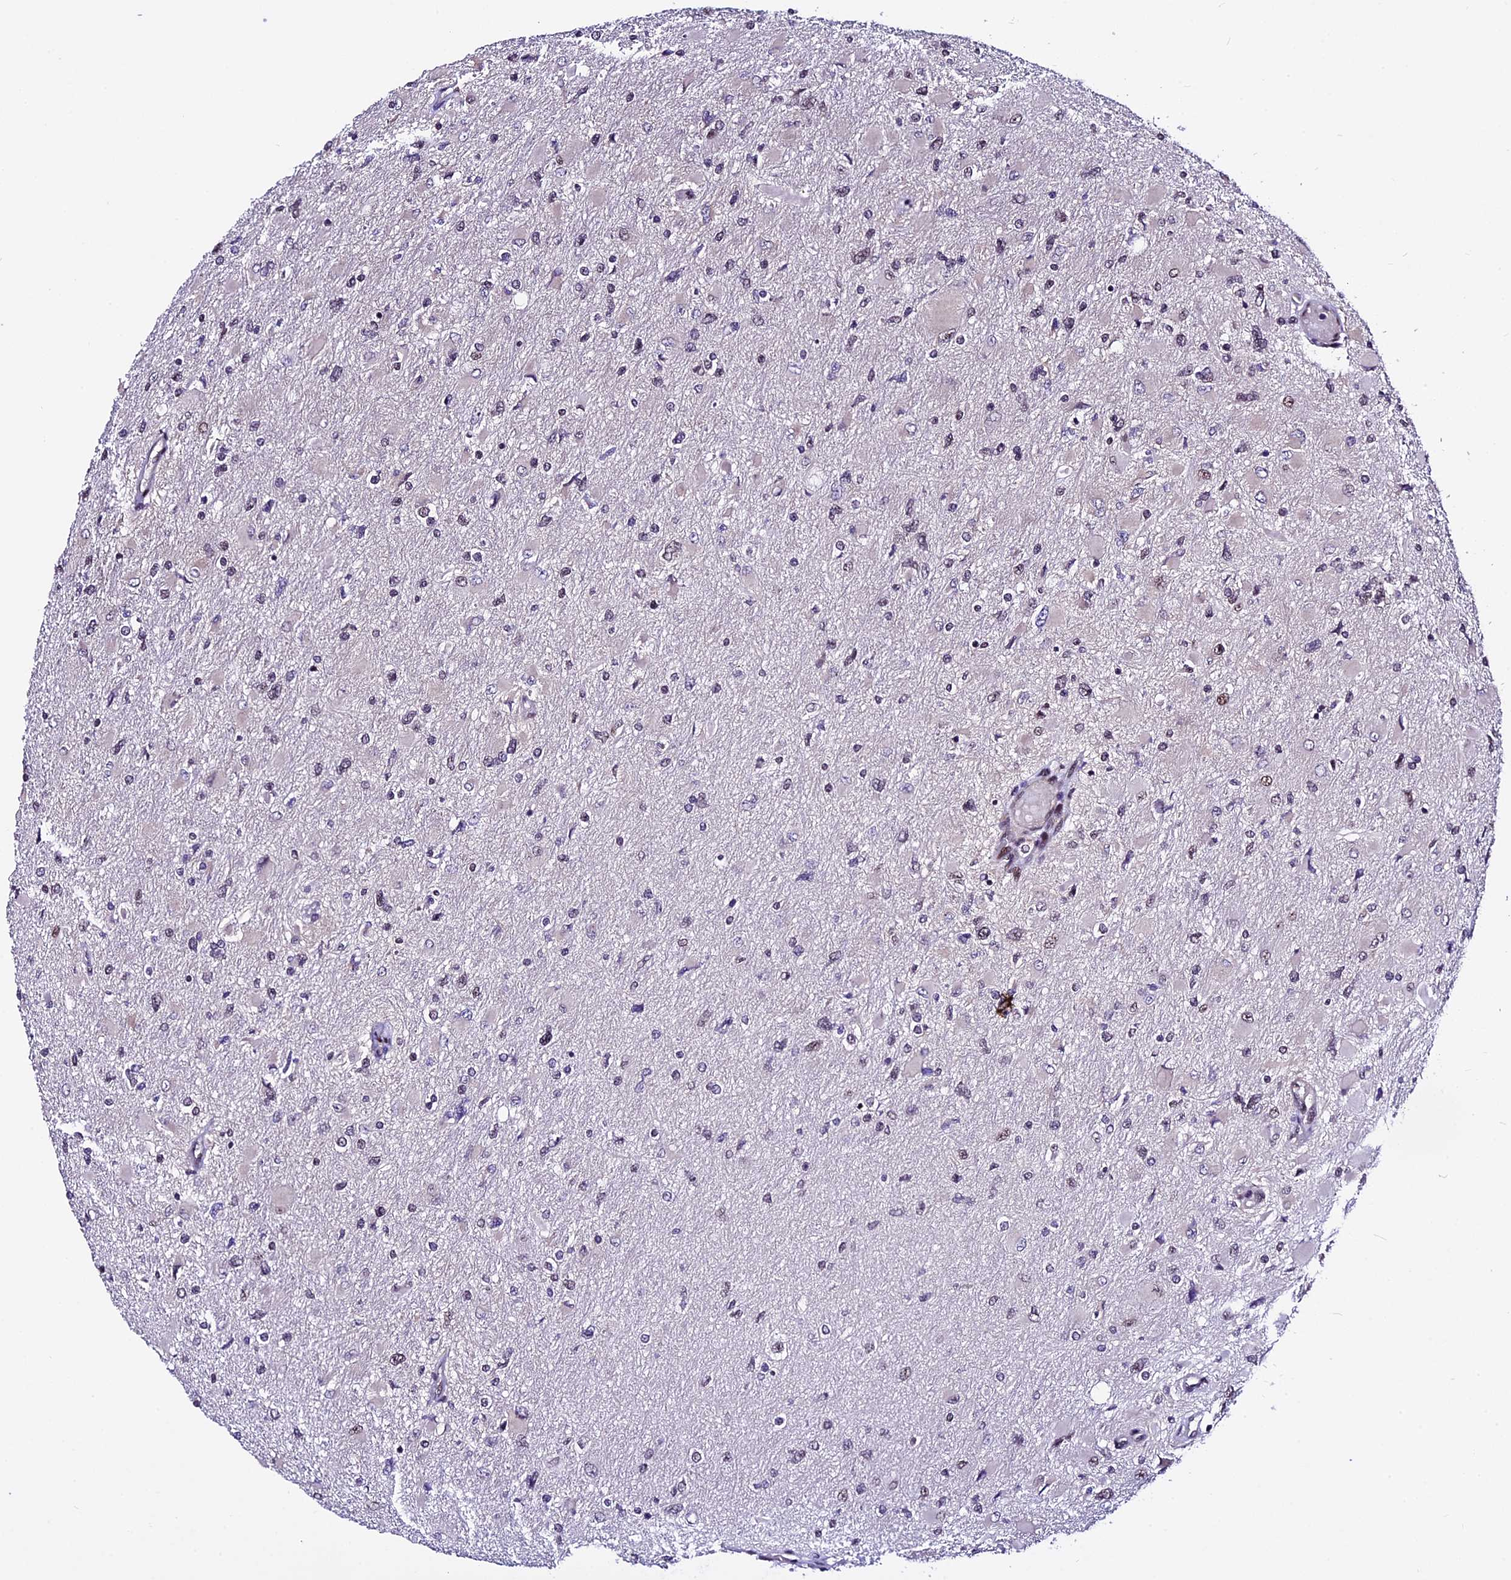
{"staining": {"intensity": "weak", "quantity": "<25%", "location": "nuclear"}, "tissue": "glioma", "cell_type": "Tumor cells", "image_type": "cancer", "snomed": [{"axis": "morphology", "description": "Glioma, malignant, High grade"}, {"axis": "topography", "description": "Cerebral cortex"}], "caption": "An IHC photomicrograph of malignant high-grade glioma is shown. There is no staining in tumor cells of malignant high-grade glioma. (DAB (3,3'-diaminobenzidine) immunohistochemistry (IHC), high magnification).", "gene": "TCP11L2", "patient": {"sex": "female", "age": 36}}